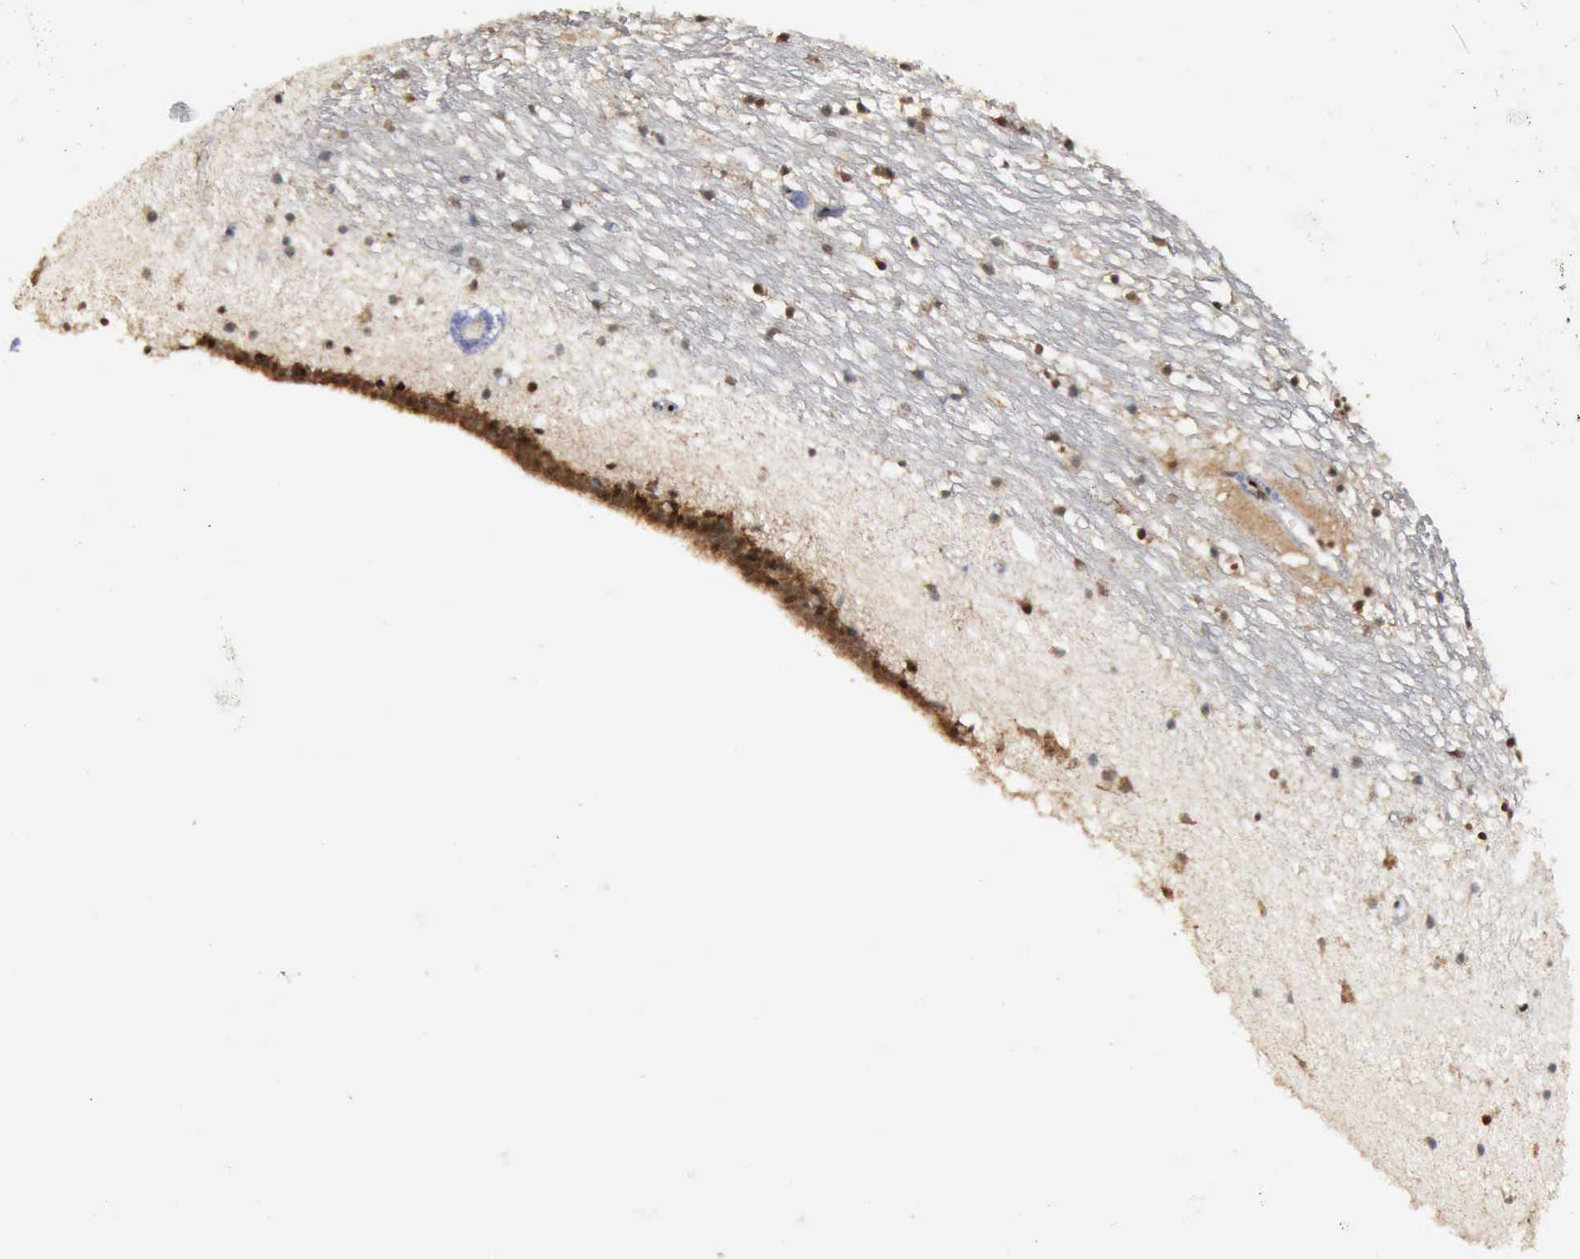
{"staining": {"intensity": "weak", "quantity": ">75%", "location": "cytoplasmic/membranous,nuclear"}, "tissue": "caudate", "cell_type": "Glial cells", "image_type": "normal", "snomed": [{"axis": "morphology", "description": "Normal tissue, NOS"}, {"axis": "topography", "description": "Lateral ventricle wall"}], "caption": "Immunohistochemical staining of benign caudate exhibits weak cytoplasmic/membranous,nuclear protein staining in approximately >75% of glial cells.", "gene": "RTCB", "patient": {"sex": "male", "age": 45}}